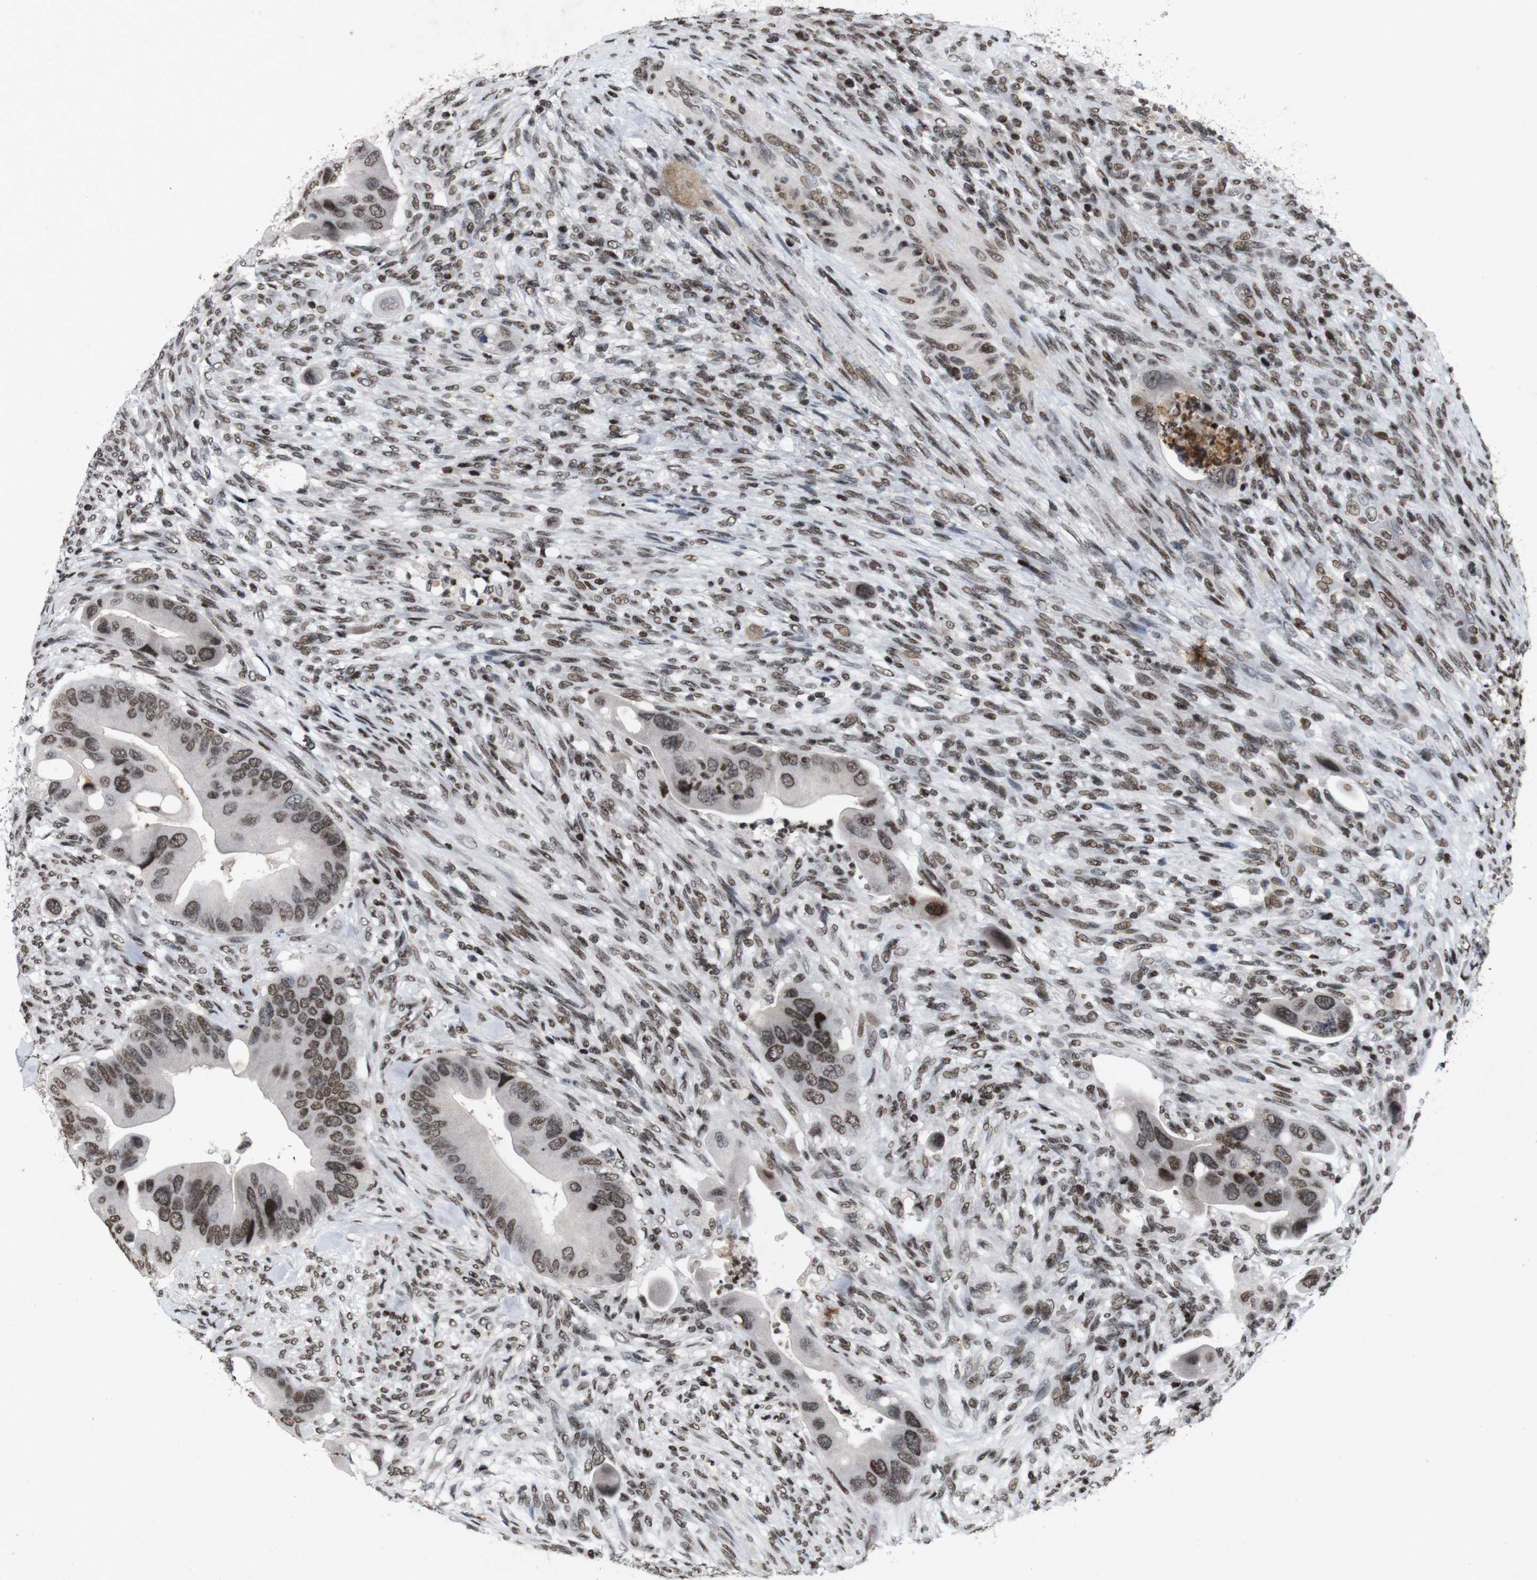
{"staining": {"intensity": "moderate", "quantity": ">75%", "location": "nuclear"}, "tissue": "colorectal cancer", "cell_type": "Tumor cells", "image_type": "cancer", "snomed": [{"axis": "morphology", "description": "Adenocarcinoma, NOS"}, {"axis": "topography", "description": "Rectum"}], "caption": "This is a photomicrograph of immunohistochemistry (IHC) staining of adenocarcinoma (colorectal), which shows moderate expression in the nuclear of tumor cells.", "gene": "MAGEH1", "patient": {"sex": "female", "age": 57}}